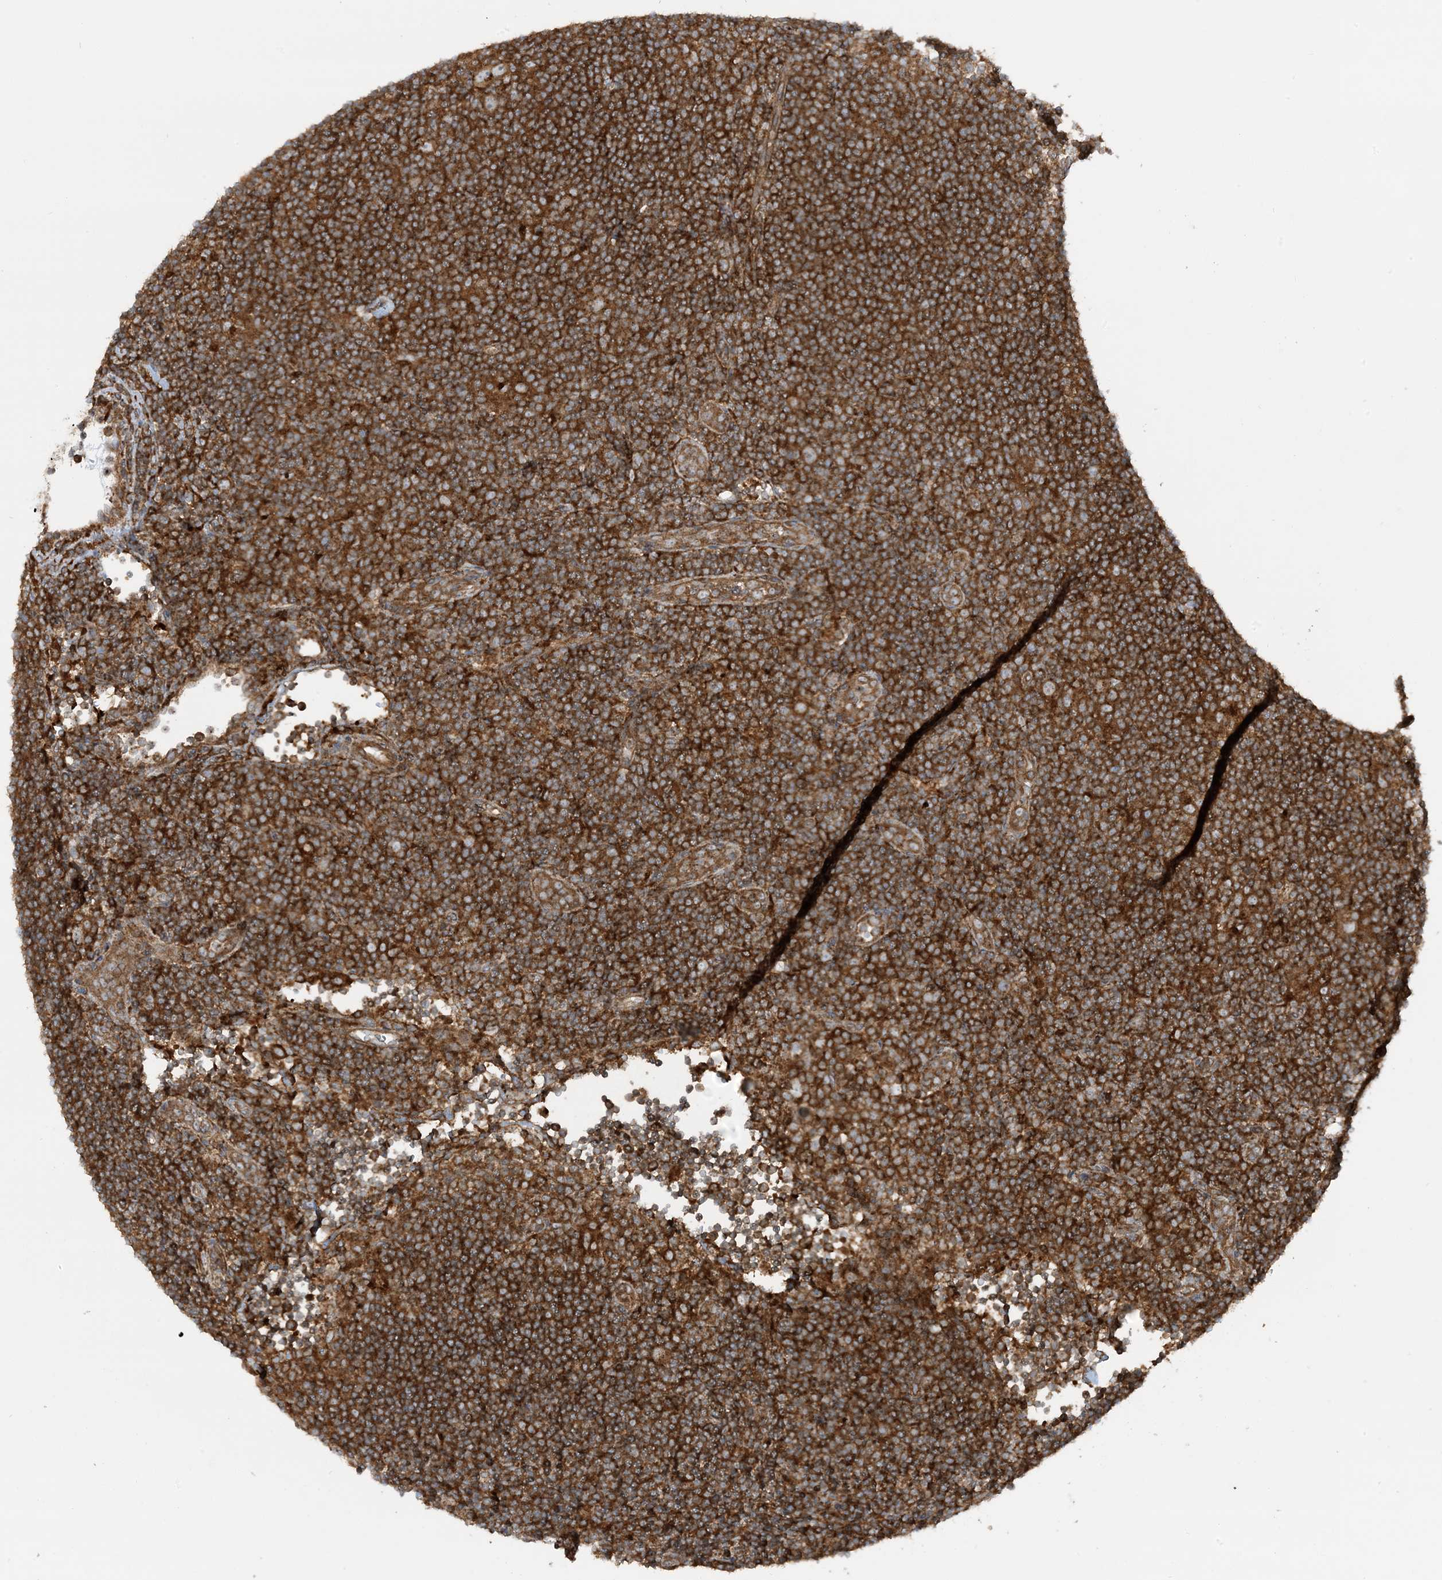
{"staining": {"intensity": "strong", "quantity": ">75%", "location": "cytoplasmic/membranous"}, "tissue": "lymphoma", "cell_type": "Tumor cells", "image_type": "cancer", "snomed": [{"axis": "morphology", "description": "Hodgkin's disease, NOS"}, {"axis": "topography", "description": "Lymph node"}], "caption": "This is a micrograph of immunohistochemistry staining of lymphoma, which shows strong staining in the cytoplasmic/membranous of tumor cells.", "gene": "STAM2", "patient": {"sex": "female", "age": 57}}